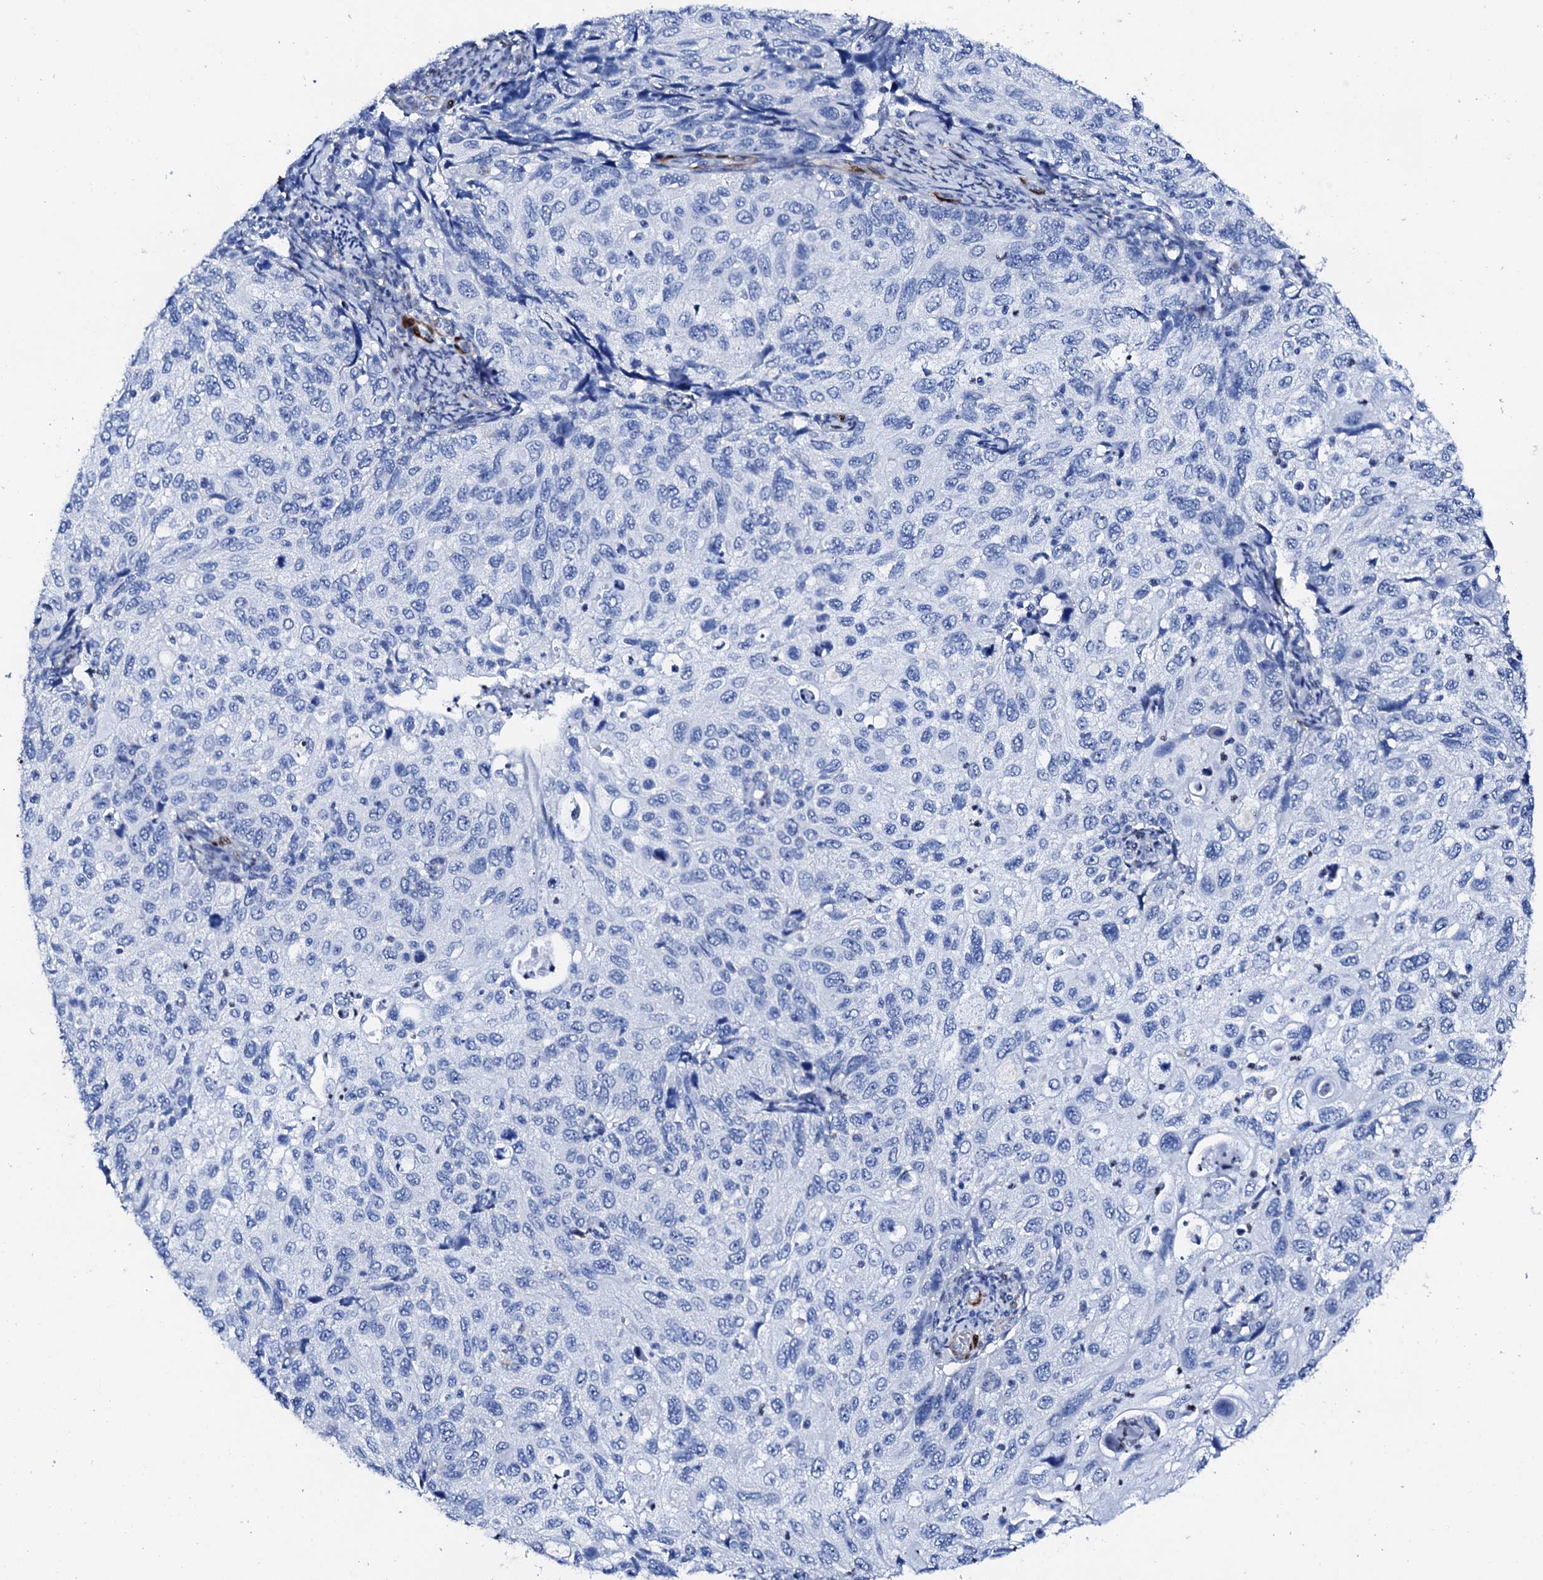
{"staining": {"intensity": "negative", "quantity": "none", "location": "none"}, "tissue": "cervical cancer", "cell_type": "Tumor cells", "image_type": "cancer", "snomed": [{"axis": "morphology", "description": "Squamous cell carcinoma, NOS"}, {"axis": "topography", "description": "Cervix"}], "caption": "Protein analysis of squamous cell carcinoma (cervical) displays no significant expression in tumor cells.", "gene": "NRIP2", "patient": {"sex": "female", "age": 70}}